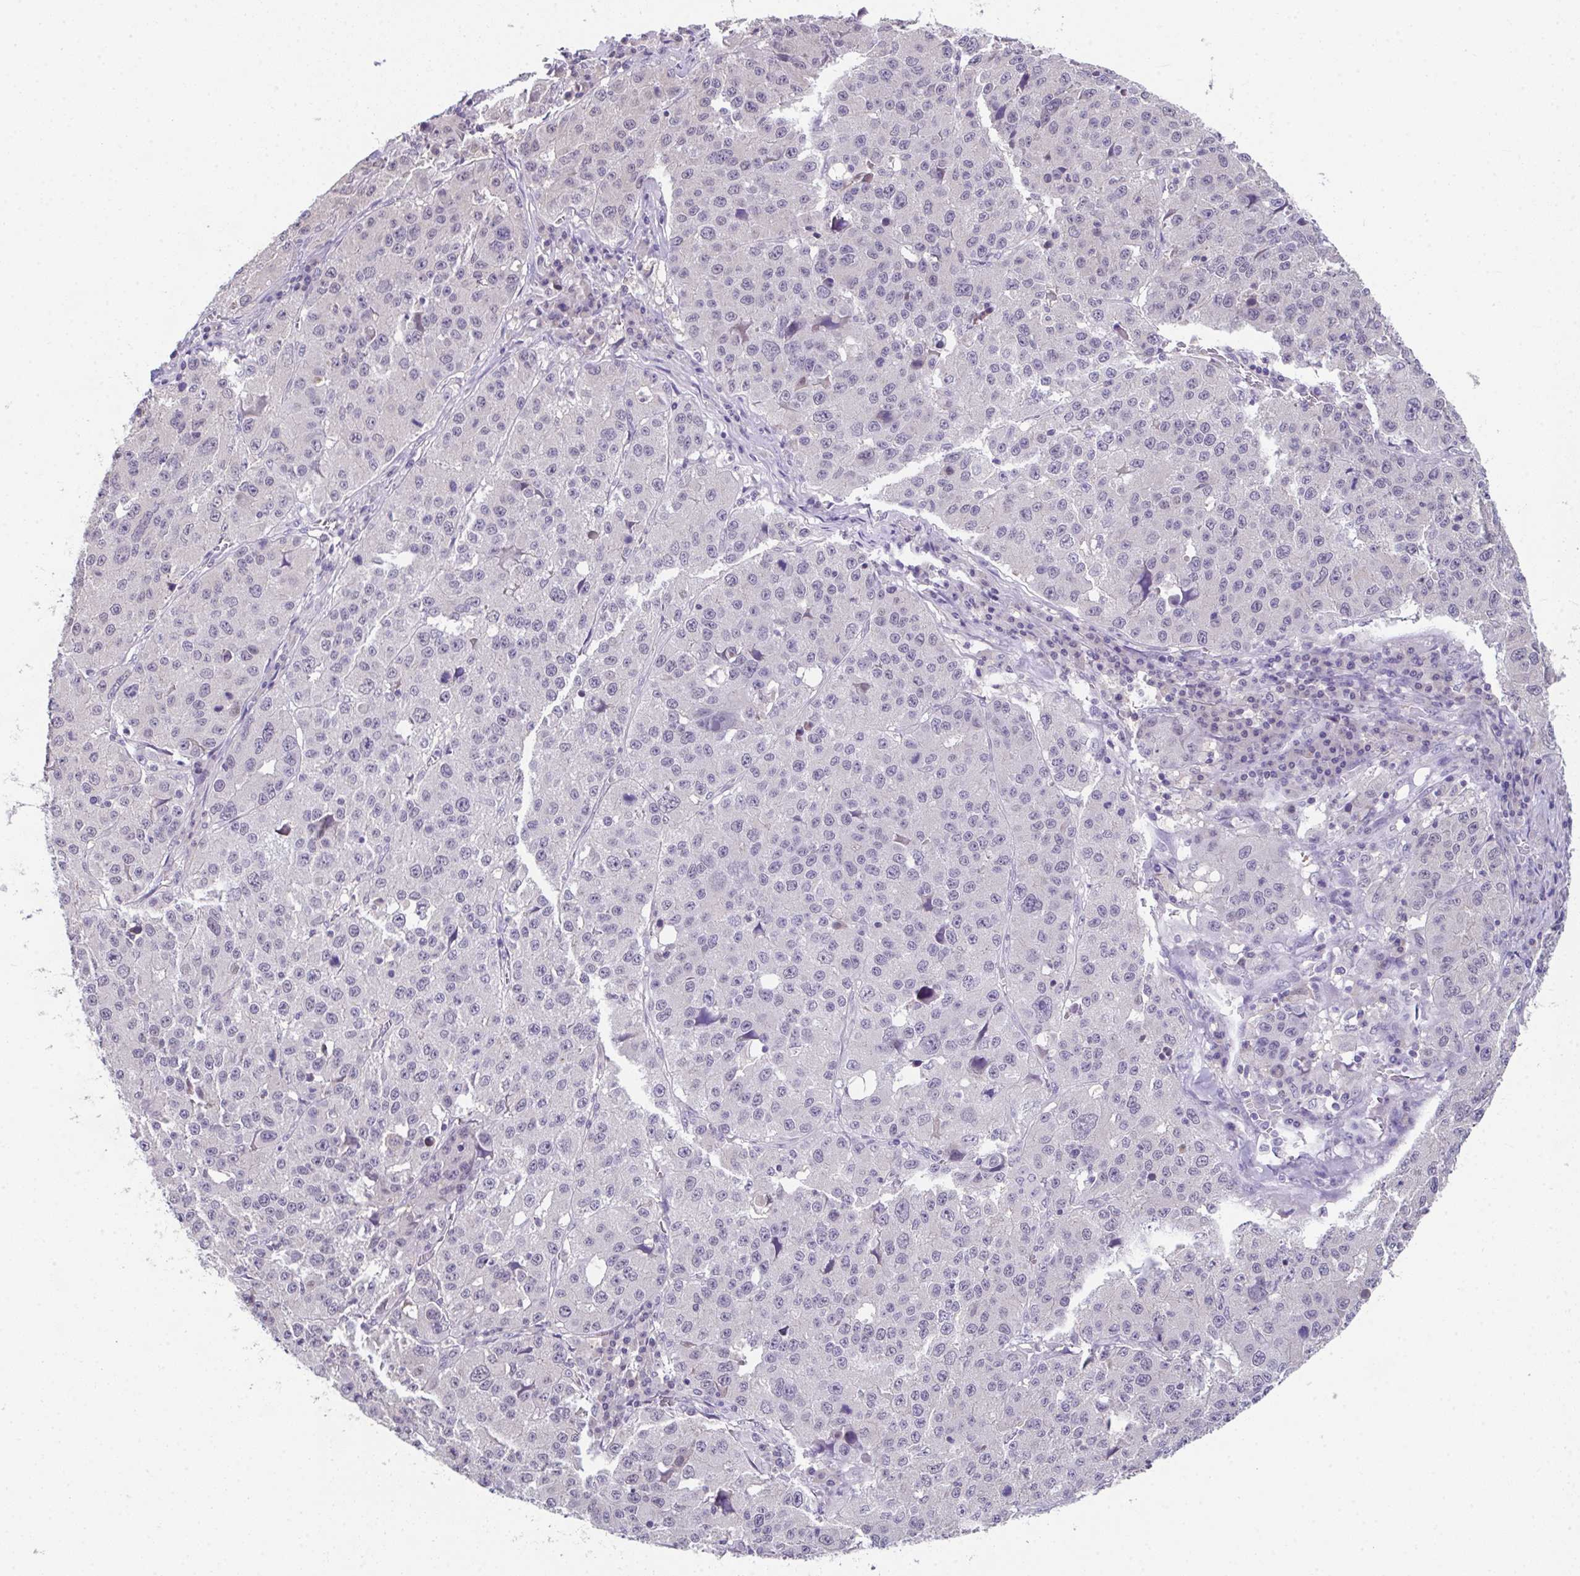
{"staining": {"intensity": "negative", "quantity": "none", "location": "none"}, "tissue": "stomach cancer", "cell_type": "Tumor cells", "image_type": "cancer", "snomed": [{"axis": "morphology", "description": "Adenocarcinoma, NOS"}, {"axis": "topography", "description": "Stomach"}], "caption": "This is an IHC histopathology image of human stomach cancer. There is no staining in tumor cells.", "gene": "GLTPD2", "patient": {"sex": "male", "age": 71}}